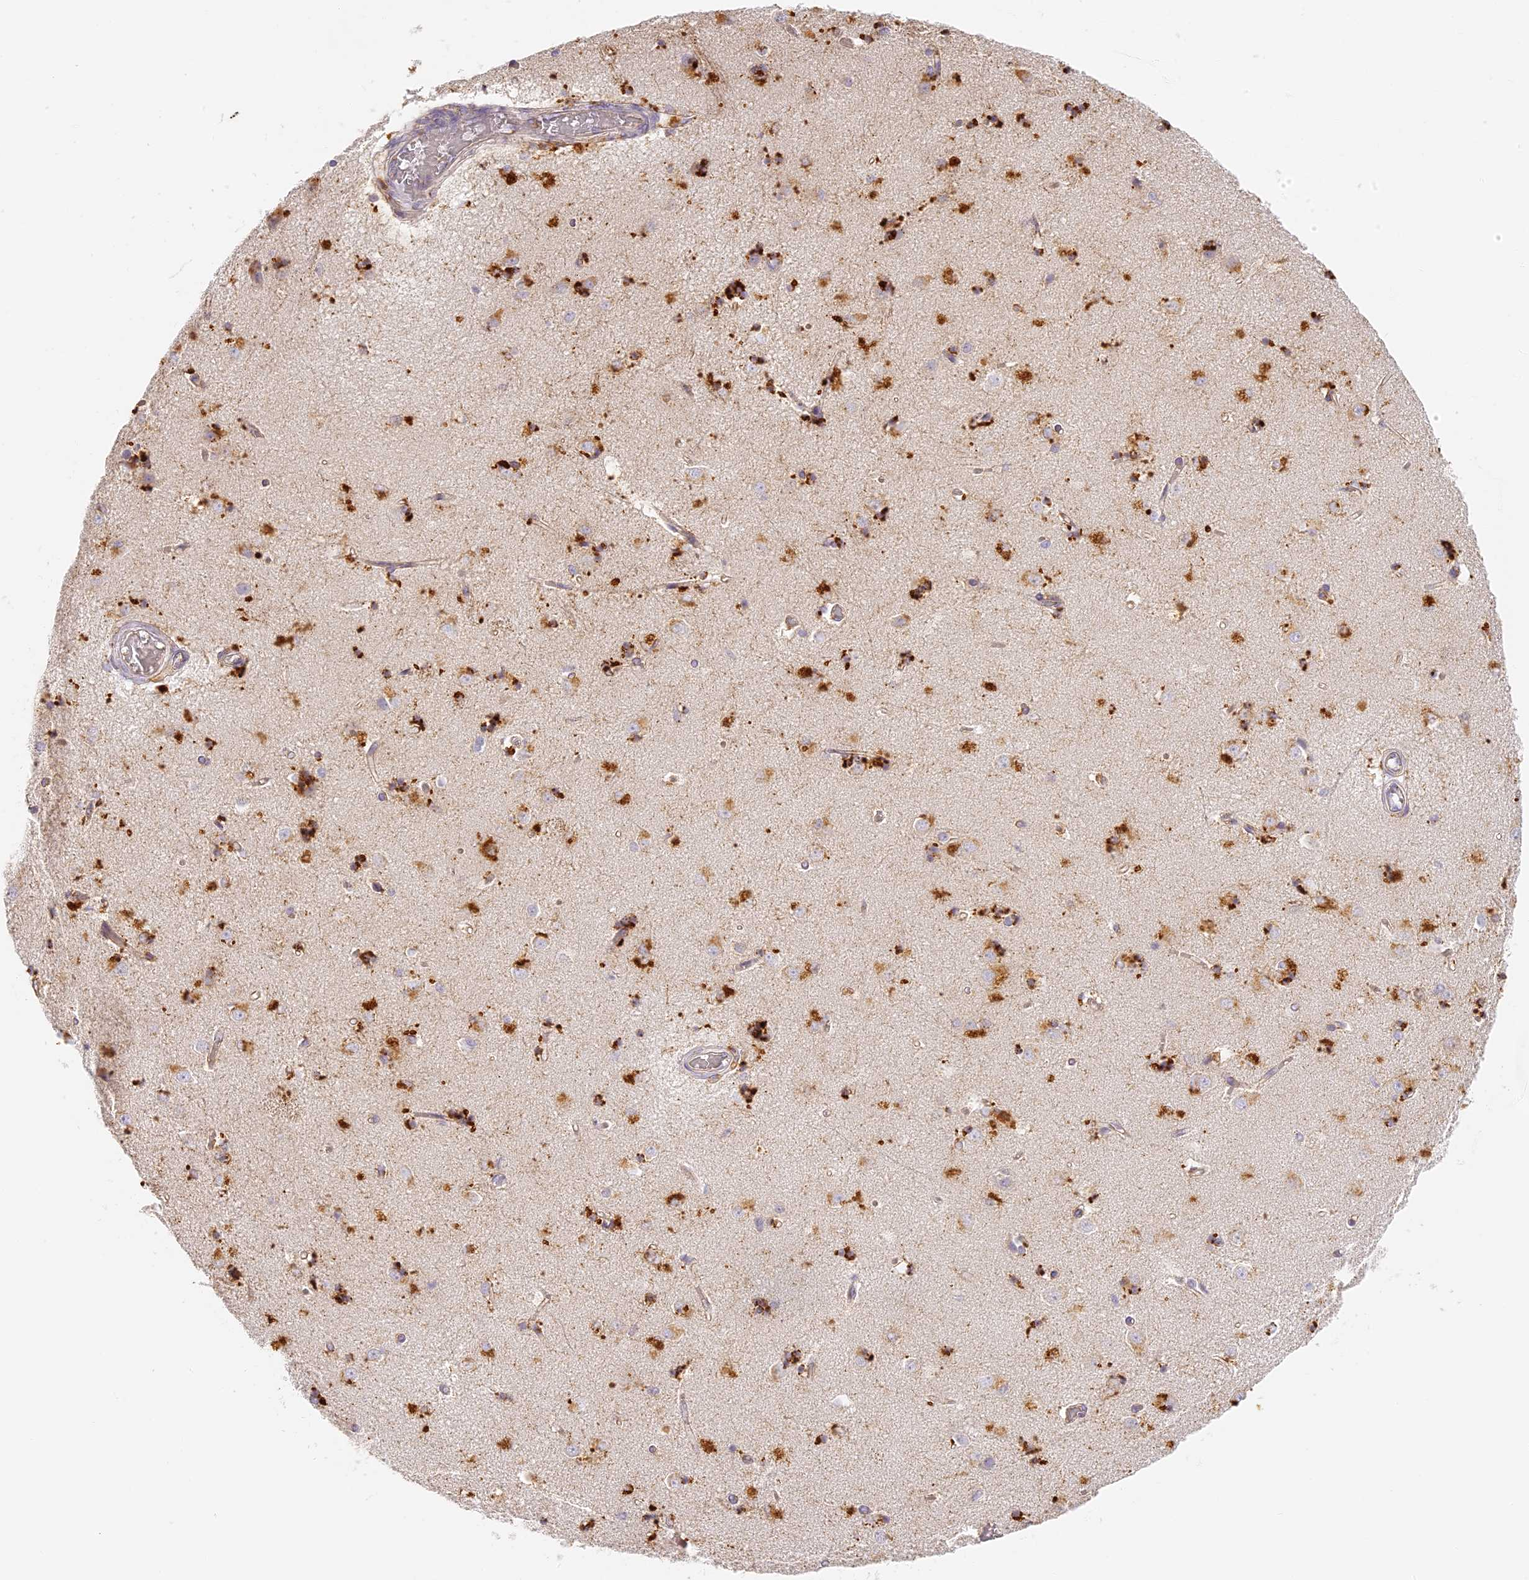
{"staining": {"intensity": "moderate", "quantity": ">75%", "location": "cytoplasmic/membranous"}, "tissue": "caudate", "cell_type": "Glial cells", "image_type": "normal", "snomed": [{"axis": "morphology", "description": "Normal tissue, NOS"}, {"axis": "topography", "description": "Lateral ventricle wall"}], "caption": "Brown immunohistochemical staining in normal caudate shows moderate cytoplasmic/membranous staining in about >75% of glial cells.", "gene": "LAMP2", "patient": {"sex": "male", "age": 45}}